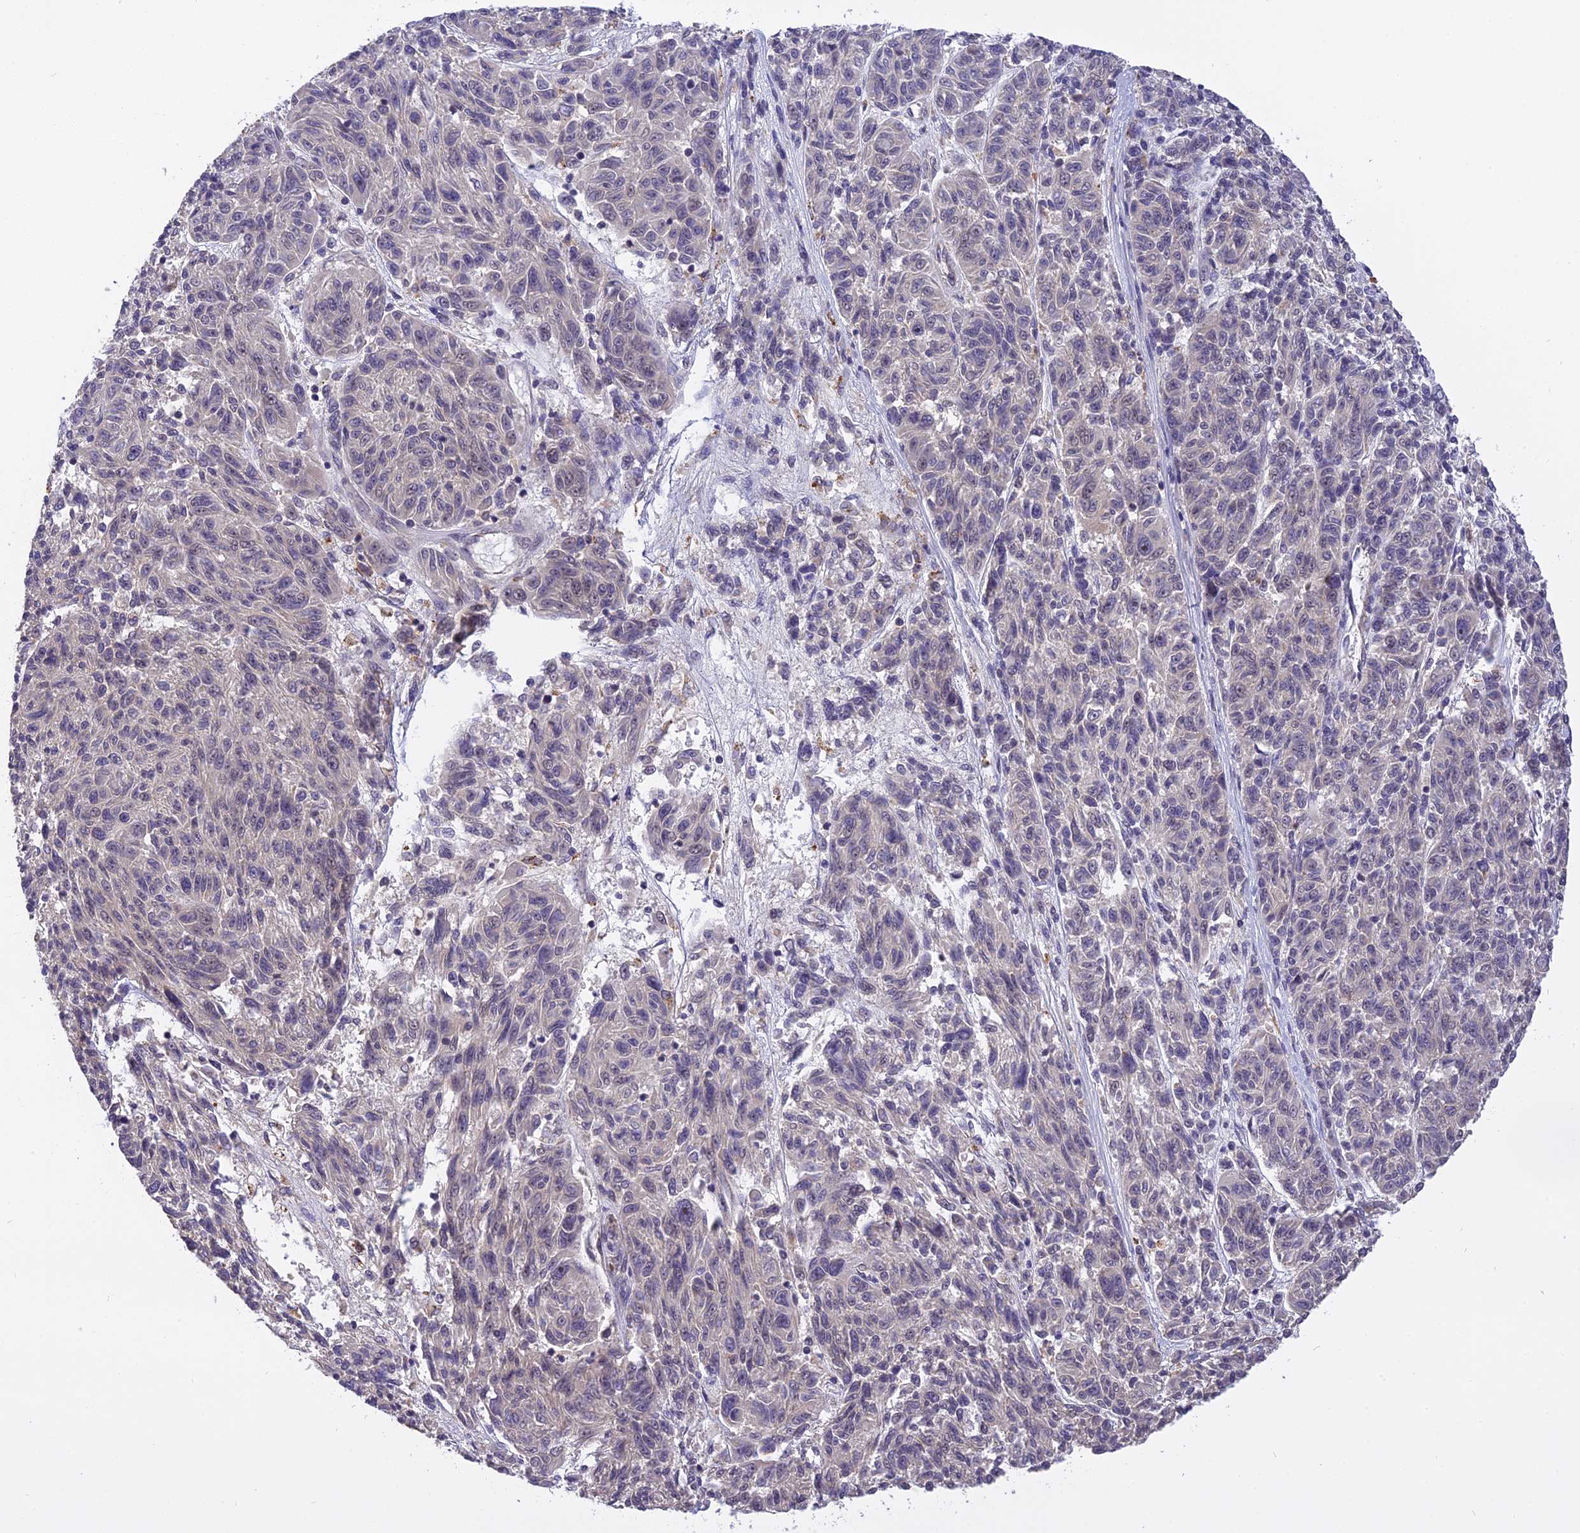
{"staining": {"intensity": "negative", "quantity": "none", "location": "none"}, "tissue": "melanoma", "cell_type": "Tumor cells", "image_type": "cancer", "snomed": [{"axis": "morphology", "description": "Malignant melanoma, NOS"}, {"axis": "topography", "description": "Skin"}], "caption": "The histopathology image reveals no staining of tumor cells in melanoma.", "gene": "FNIP2", "patient": {"sex": "male", "age": 53}}